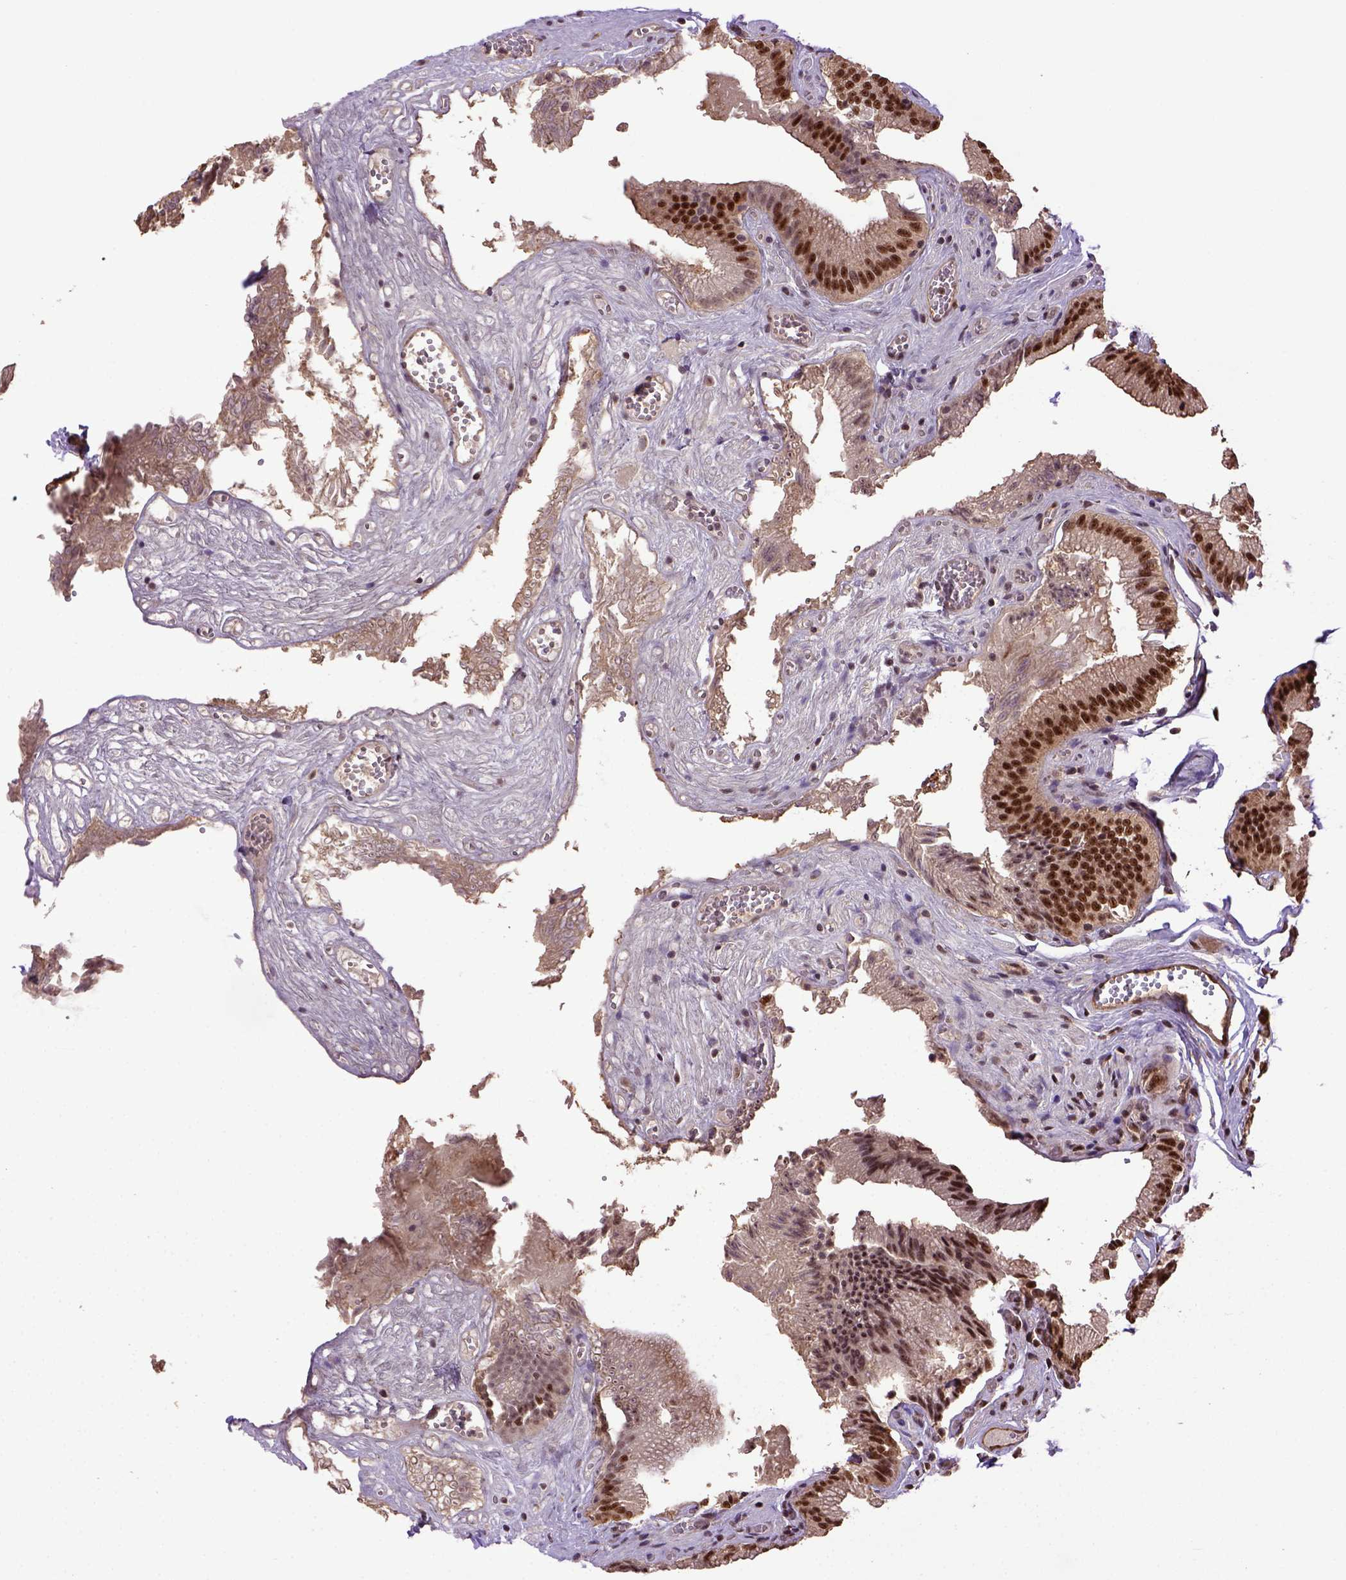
{"staining": {"intensity": "strong", "quantity": ">75%", "location": "nuclear"}, "tissue": "gallbladder", "cell_type": "Glandular cells", "image_type": "normal", "snomed": [{"axis": "morphology", "description": "Normal tissue, NOS"}, {"axis": "topography", "description": "Gallbladder"}, {"axis": "topography", "description": "Peripheral nerve tissue"}], "caption": "Protein expression analysis of normal gallbladder demonstrates strong nuclear expression in approximately >75% of glandular cells. (DAB IHC, brown staining for protein, blue staining for nuclei).", "gene": "PPIG", "patient": {"sex": "male", "age": 17}}